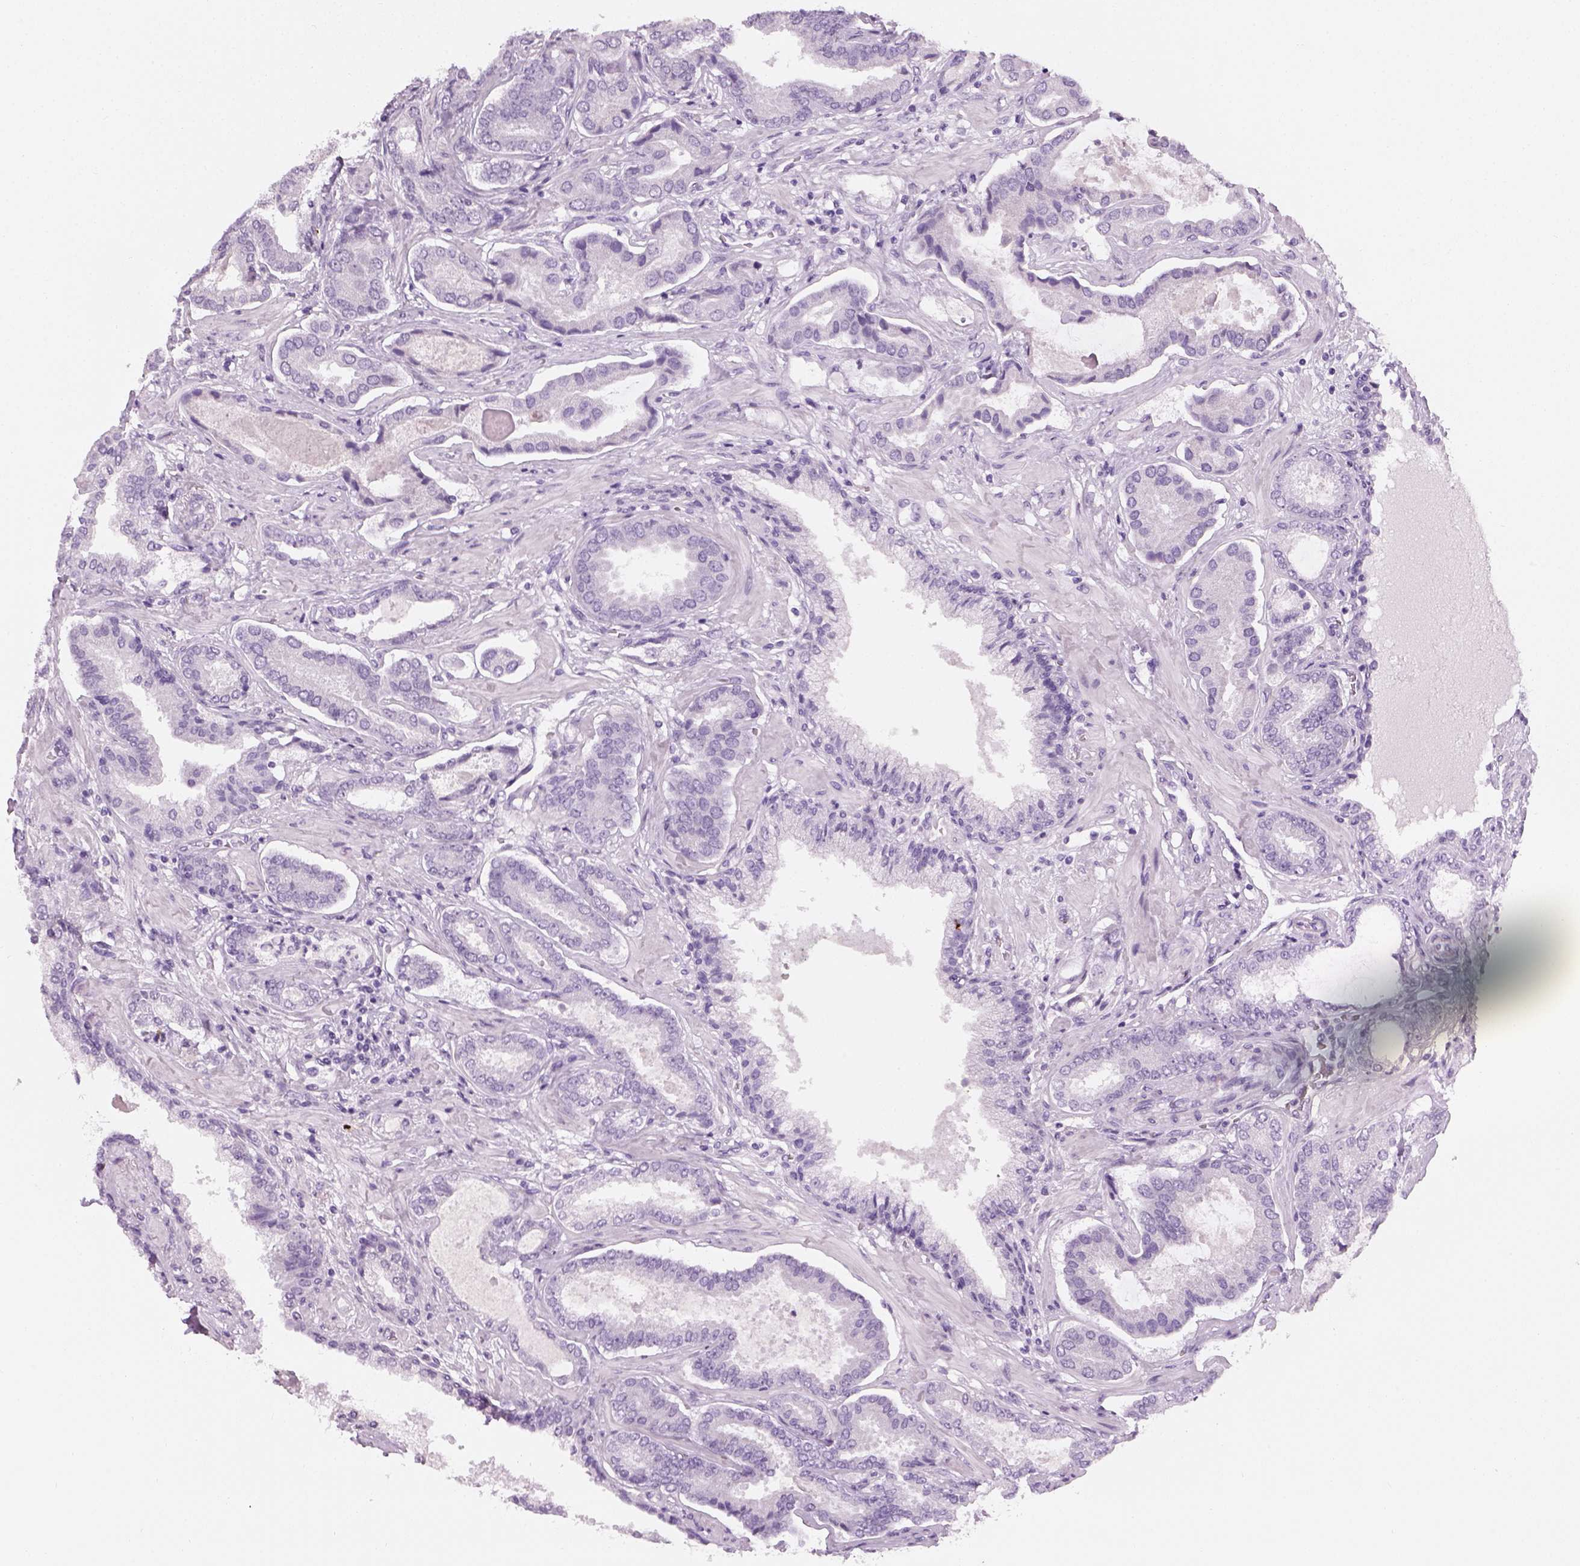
{"staining": {"intensity": "negative", "quantity": "none", "location": "none"}, "tissue": "prostate cancer", "cell_type": "Tumor cells", "image_type": "cancer", "snomed": [{"axis": "morphology", "description": "Adenocarcinoma, NOS"}, {"axis": "topography", "description": "Prostate"}], "caption": "Human prostate cancer (adenocarcinoma) stained for a protein using immunohistochemistry demonstrates no staining in tumor cells.", "gene": "TH", "patient": {"sex": "male", "age": 64}}